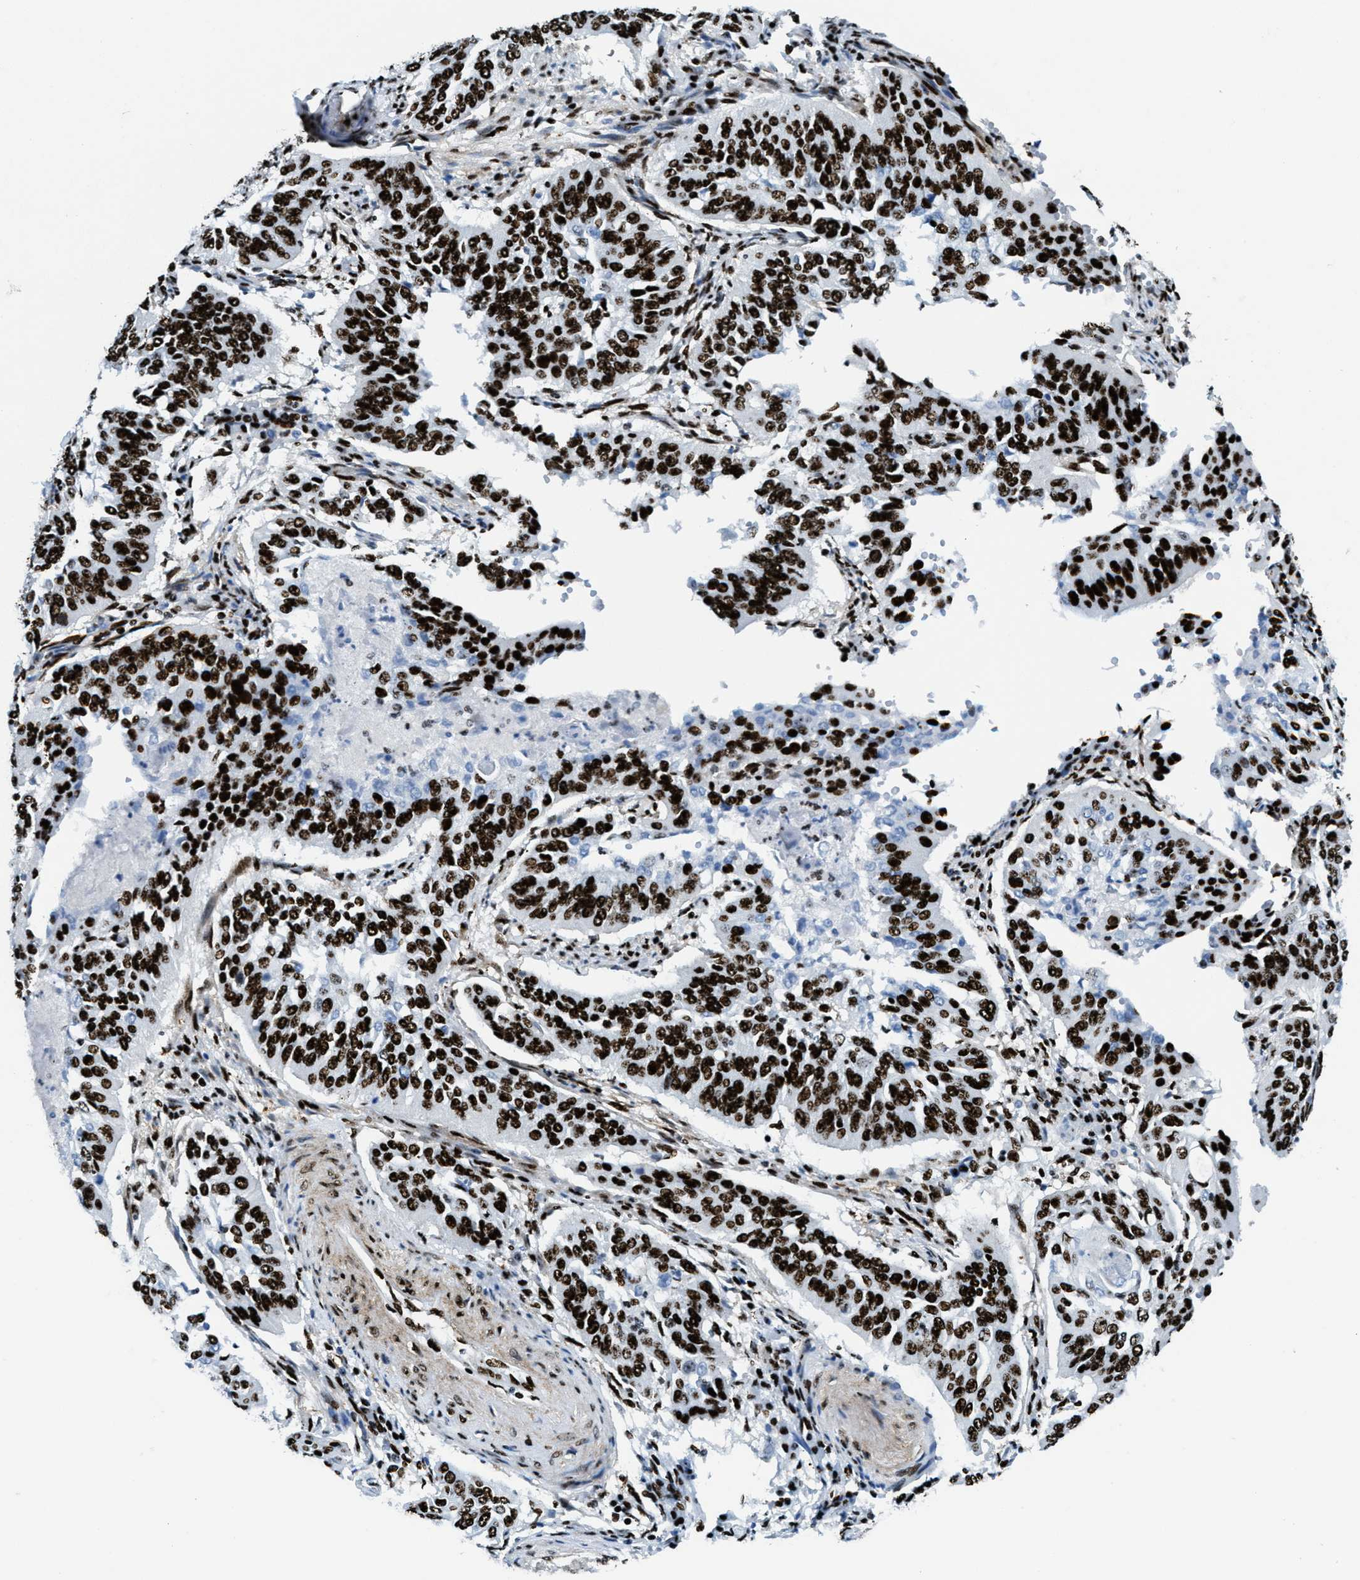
{"staining": {"intensity": "strong", "quantity": ">75%", "location": "nuclear"}, "tissue": "cervical cancer", "cell_type": "Tumor cells", "image_type": "cancer", "snomed": [{"axis": "morphology", "description": "Normal tissue, NOS"}, {"axis": "morphology", "description": "Squamous cell carcinoma, NOS"}, {"axis": "topography", "description": "Cervix"}], "caption": "Strong nuclear staining for a protein is seen in about >75% of tumor cells of cervical cancer using immunohistochemistry (IHC).", "gene": "NONO", "patient": {"sex": "female", "age": 39}}